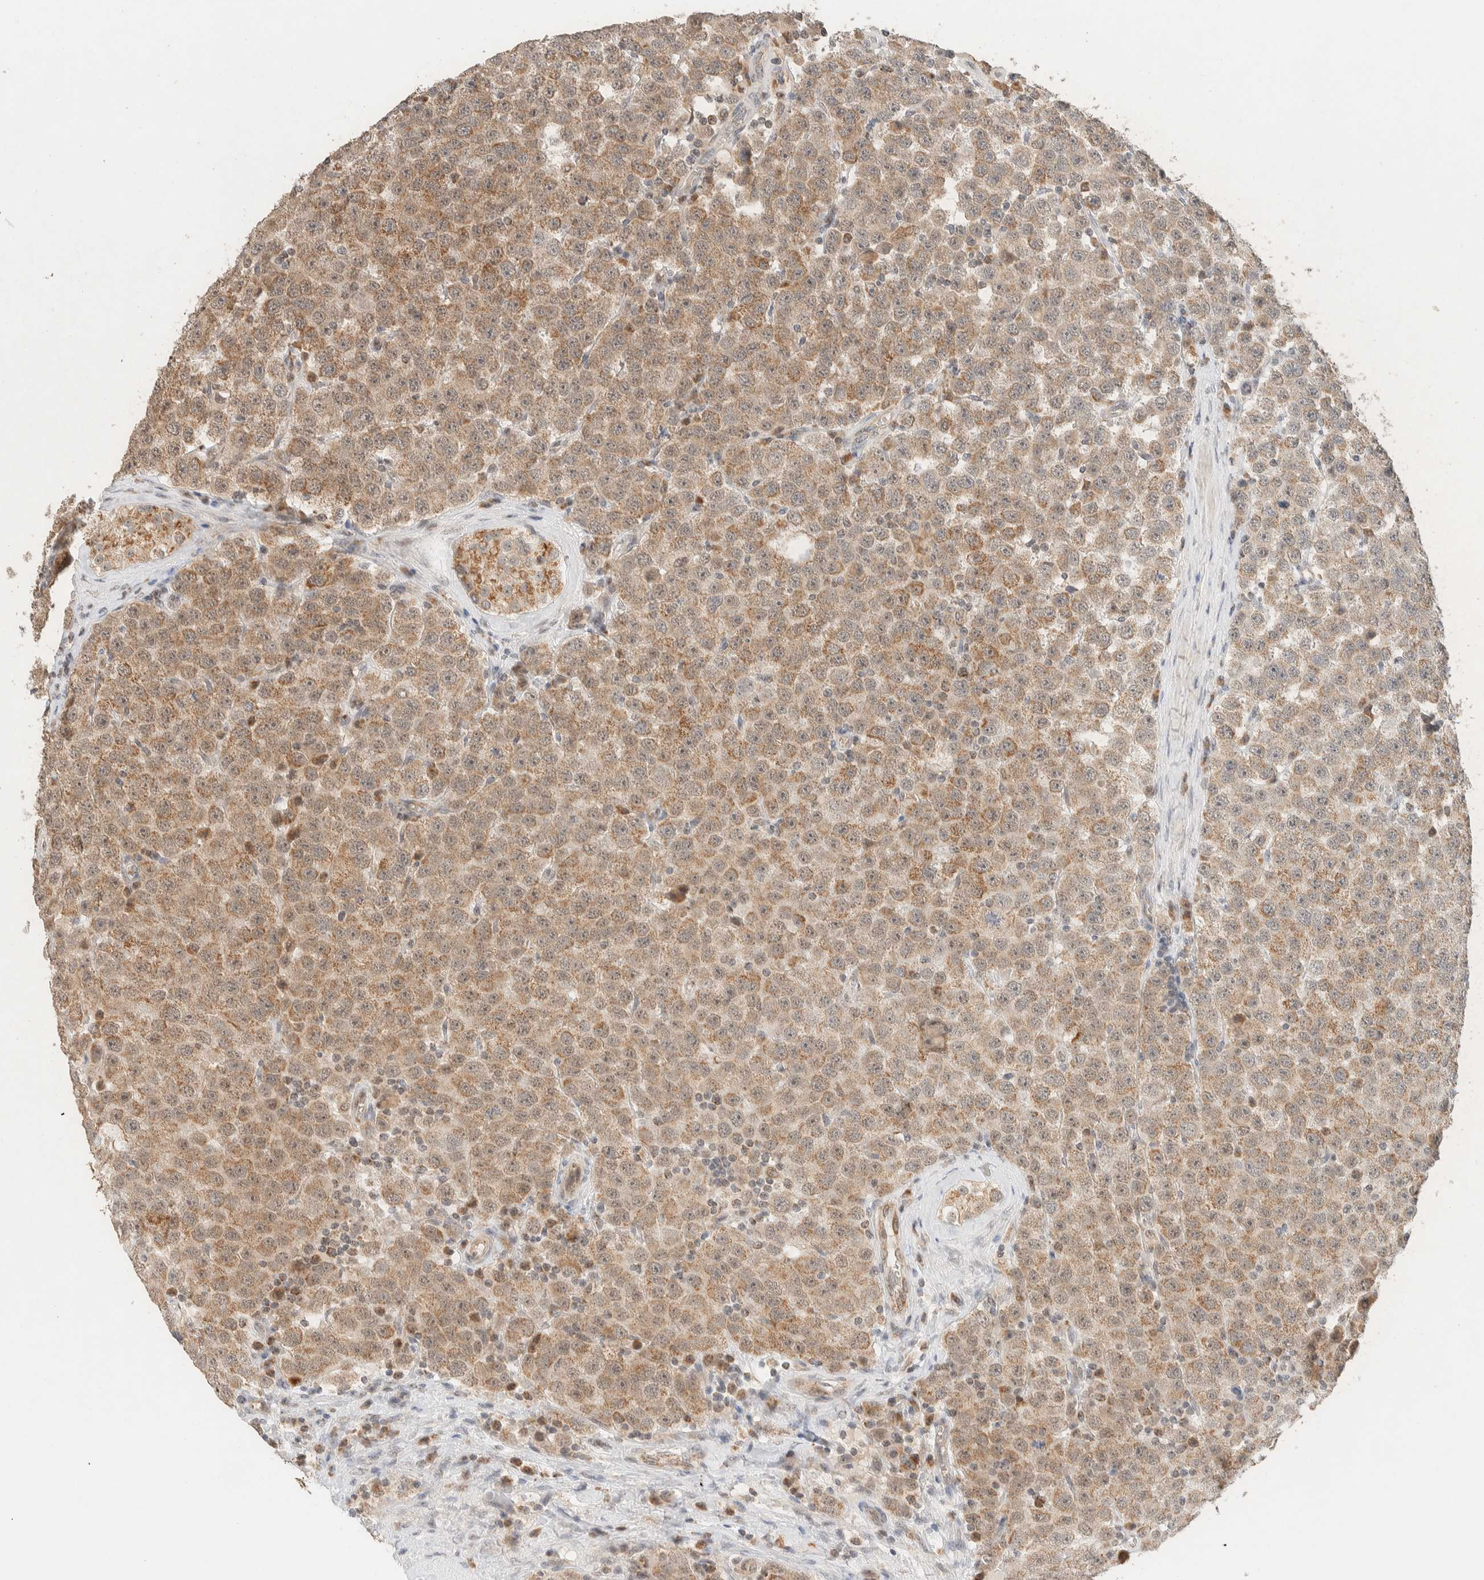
{"staining": {"intensity": "moderate", "quantity": ">75%", "location": "cytoplasmic/membranous"}, "tissue": "testis cancer", "cell_type": "Tumor cells", "image_type": "cancer", "snomed": [{"axis": "morphology", "description": "Seminoma, NOS"}, {"axis": "topography", "description": "Testis"}], "caption": "Testis cancer tissue displays moderate cytoplasmic/membranous positivity in about >75% of tumor cells, visualized by immunohistochemistry.", "gene": "MRPL41", "patient": {"sex": "male", "age": 28}}